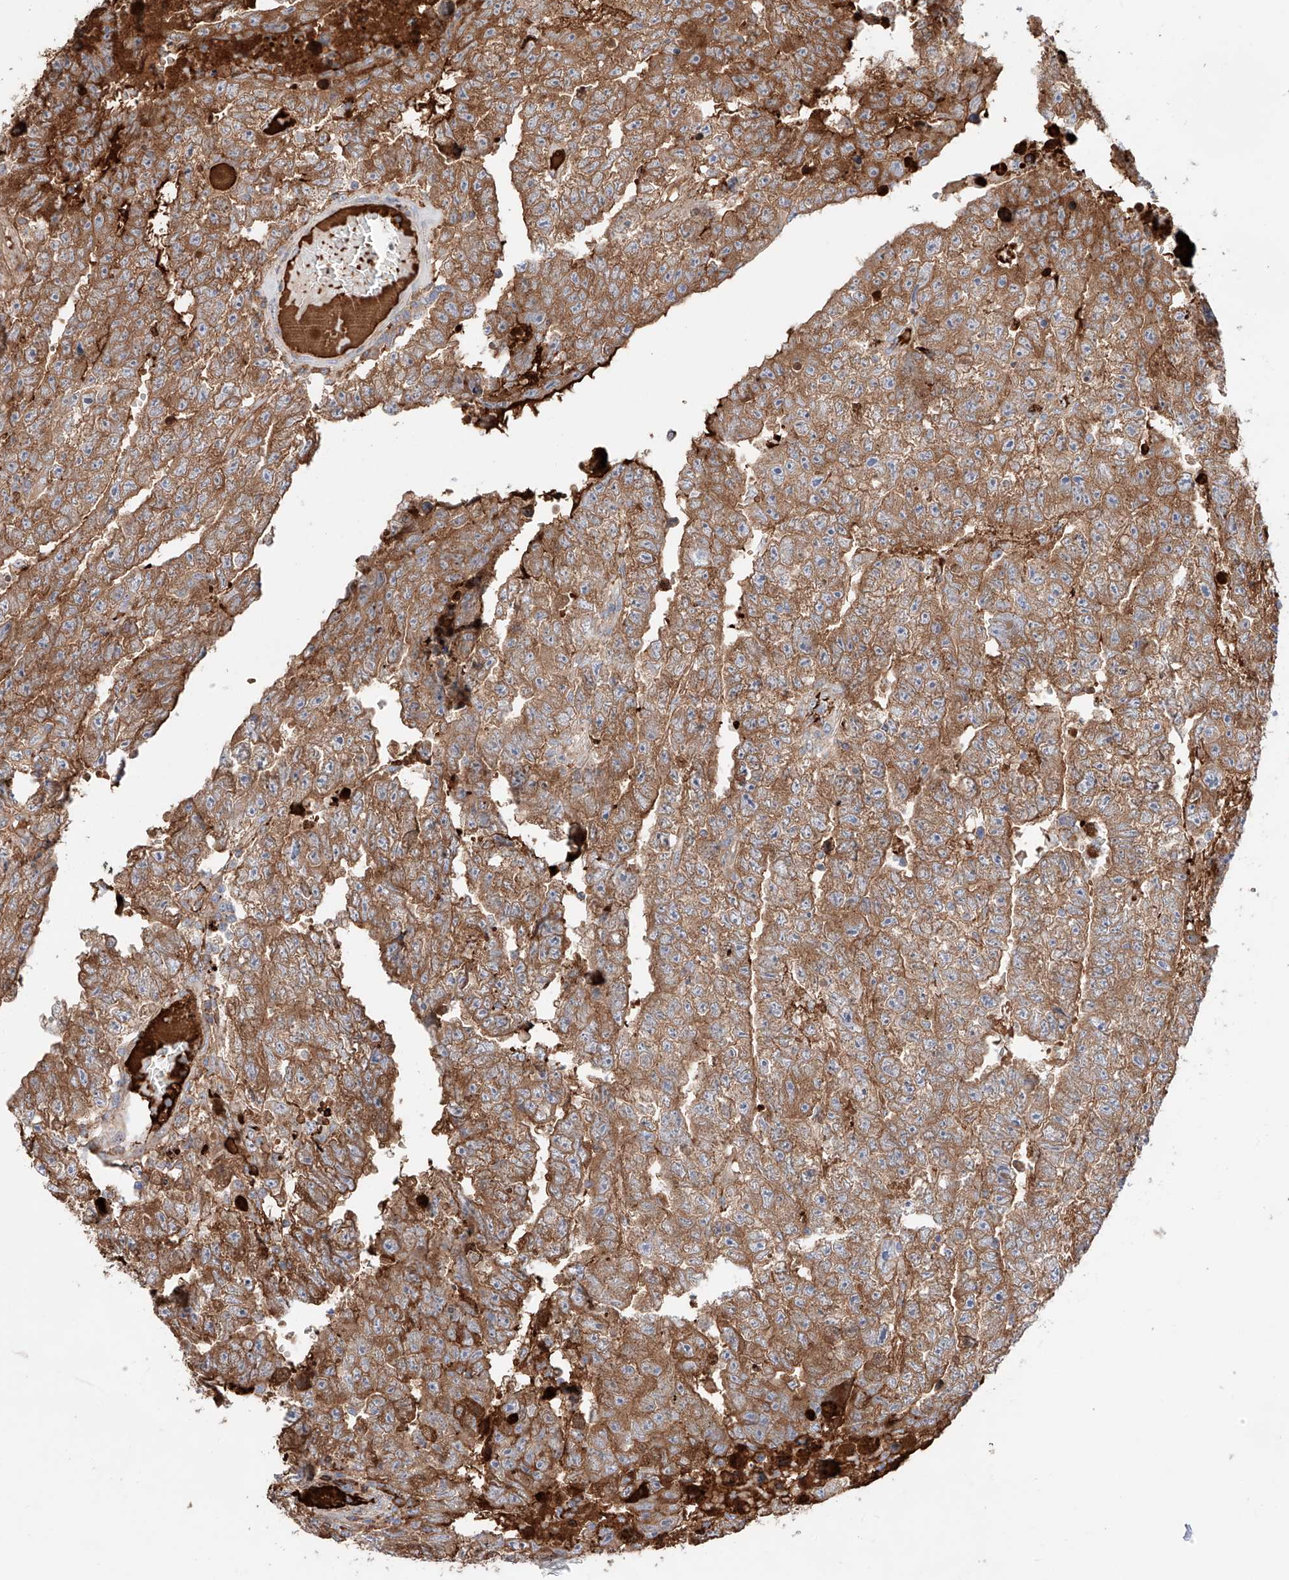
{"staining": {"intensity": "moderate", "quantity": ">75%", "location": "cytoplasmic/membranous"}, "tissue": "testis cancer", "cell_type": "Tumor cells", "image_type": "cancer", "snomed": [{"axis": "morphology", "description": "Carcinoma, Embryonal, NOS"}, {"axis": "topography", "description": "Testis"}], "caption": "The histopathology image displays a brown stain indicating the presence of a protein in the cytoplasmic/membranous of tumor cells in testis cancer (embryonal carcinoma). (brown staining indicates protein expression, while blue staining denotes nuclei).", "gene": "PGGT1B", "patient": {"sex": "male", "age": 25}}